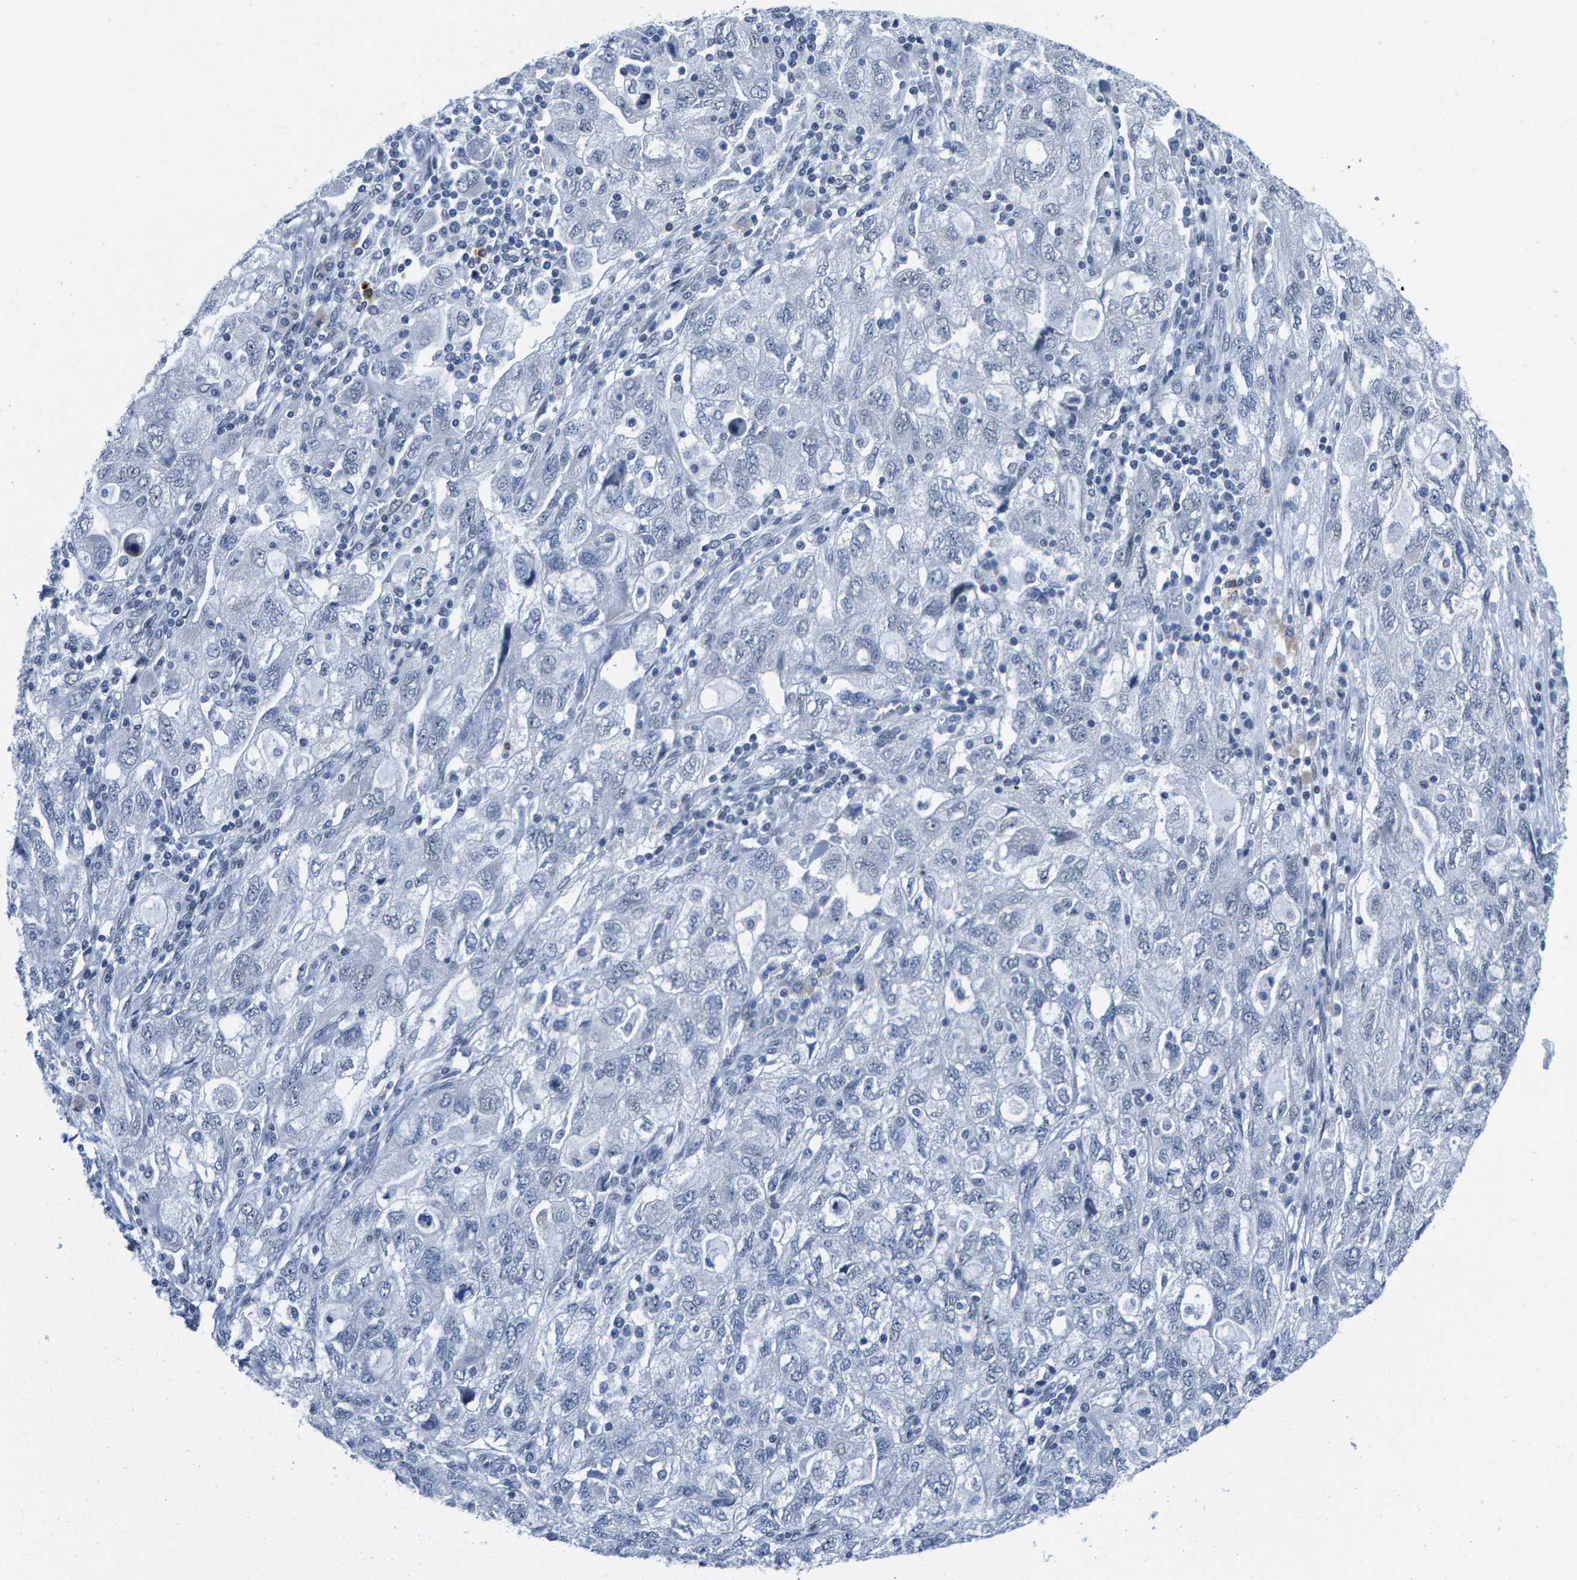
{"staining": {"intensity": "negative", "quantity": "none", "location": "none"}, "tissue": "ovarian cancer", "cell_type": "Tumor cells", "image_type": "cancer", "snomed": [{"axis": "morphology", "description": "Carcinoma, NOS"}, {"axis": "morphology", "description": "Cystadenocarcinoma, serous, NOS"}, {"axis": "topography", "description": "Ovary"}], "caption": "Photomicrograph shows no significant protein expression in tumor cells of ovarian serous cystadenocarcinoma.", "gene": "SETD1B", "patient": {"sex": "female", "age": 69}}